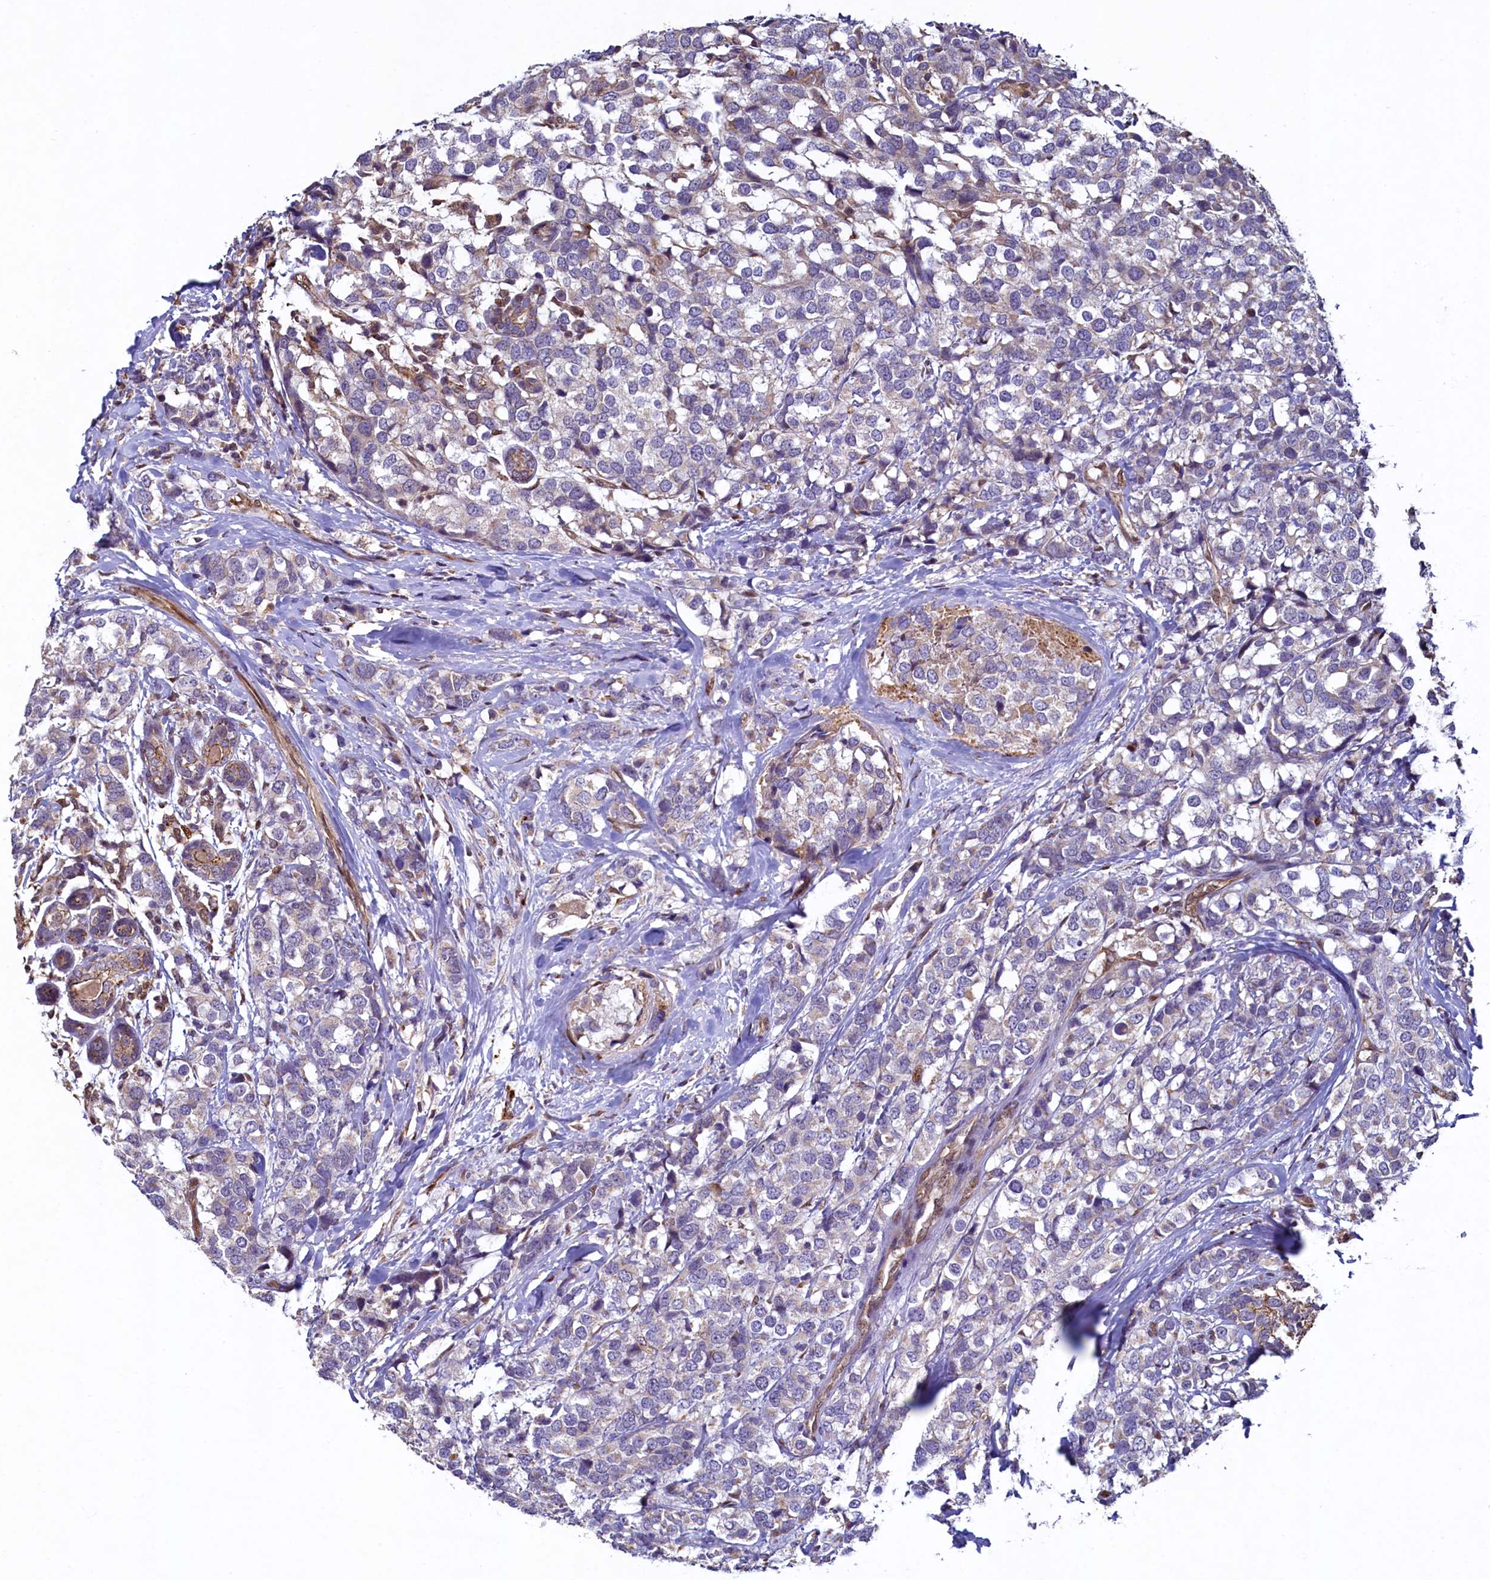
{"staining": {"intensity": "negative", "quantity": "none", "location": "none"}, "tissue": "breast cancer", "cell_type": "Tumor cells", "image_type": "cancer", "snomed": [{"axis": "morphology", "description": "Lobular carcinoma"}, {"axis": "topography", "description": "Breast"}], "caption": "Photomicrograph shows no protein positivity in tumor cells of breast lobular carcinoma tissue. Nuclei are stained in blue.", "gene": "ZNF577", "patient": {"sex": "female", "age": 59}}